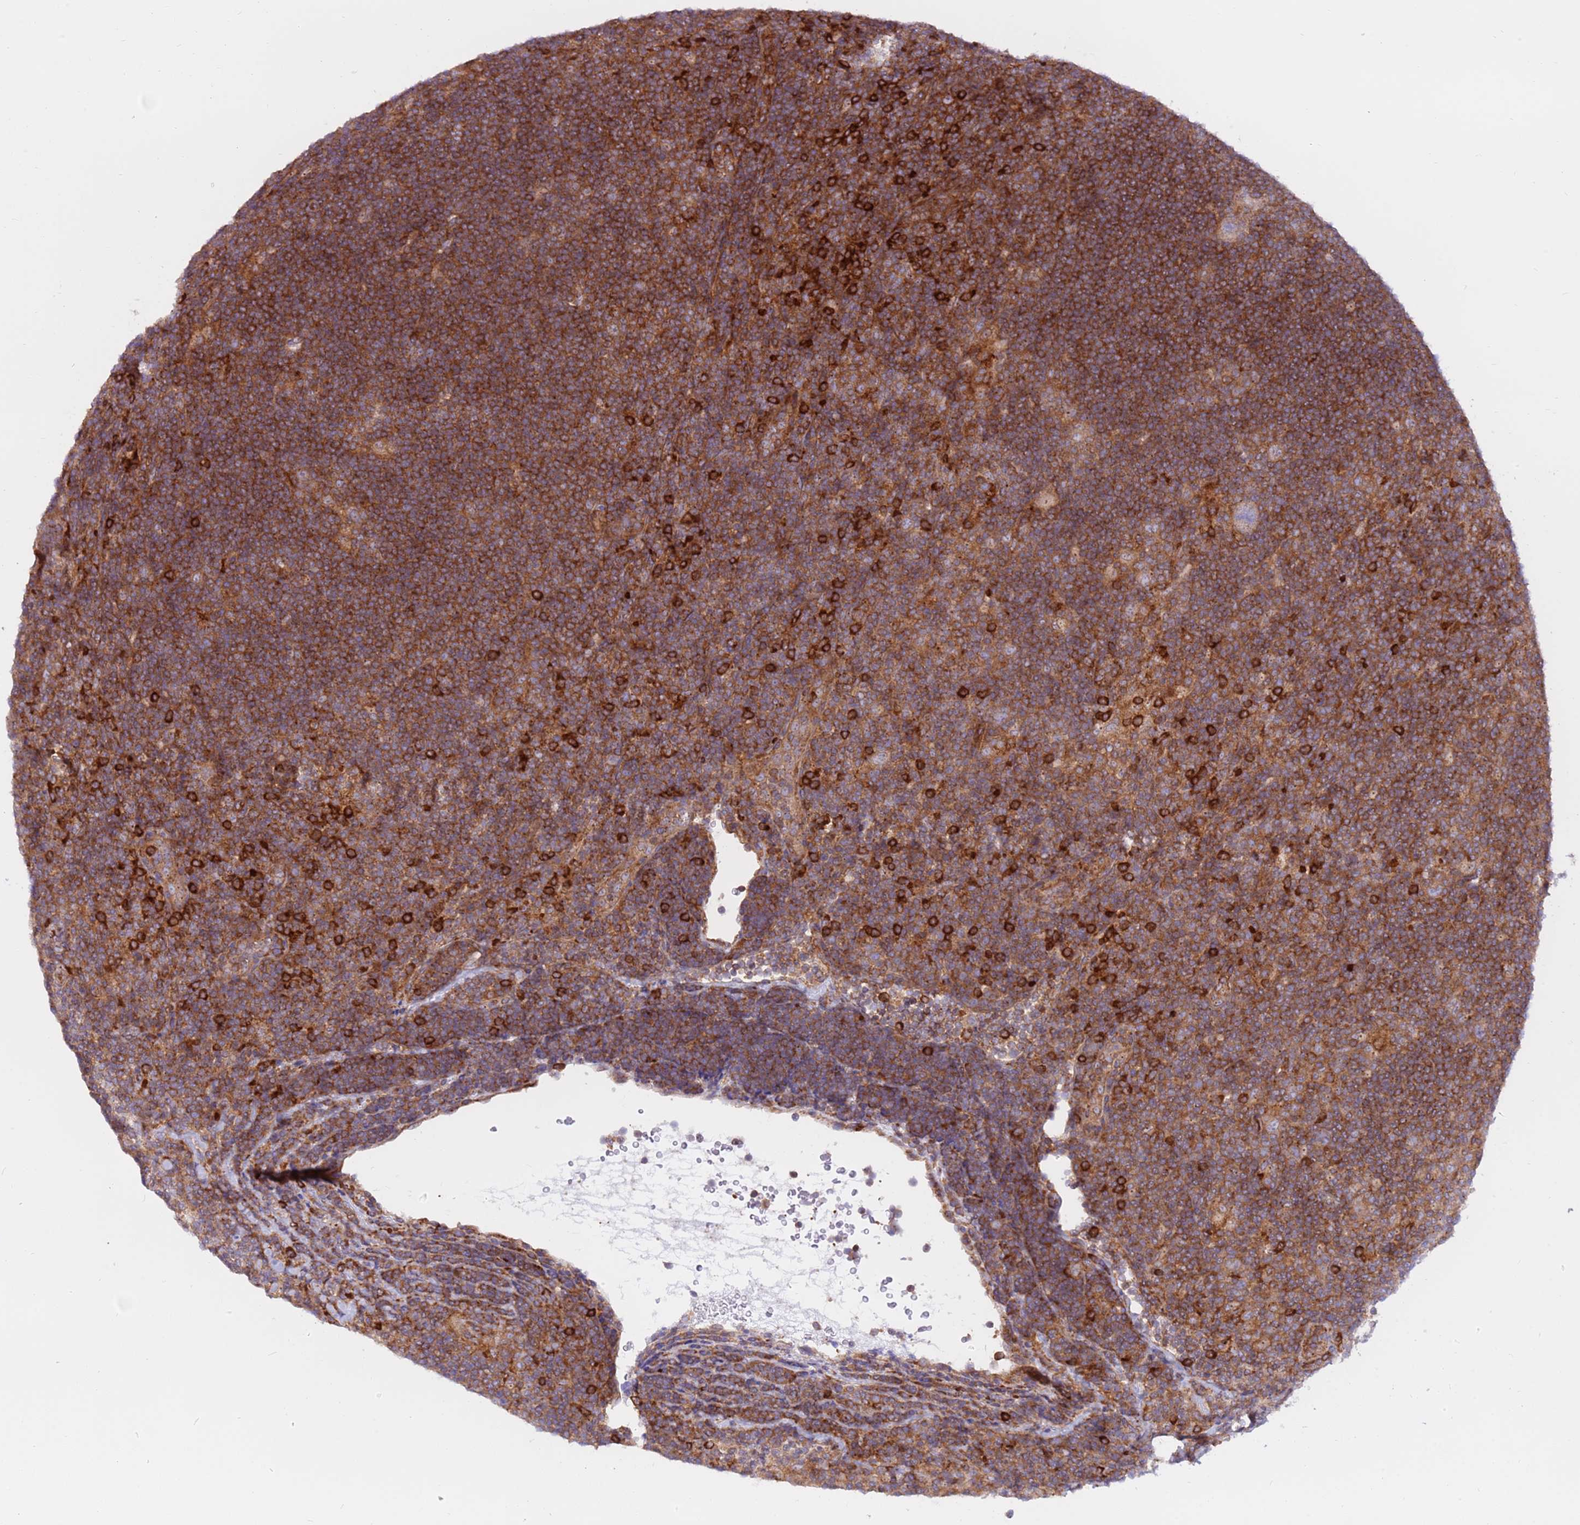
{"staining": {"intensity": "moderate", "quantity": ">75%", "location": "cytoplasmic/membranous"}, "tissue": "lymphoma", "cell_type": "Tumor cells", "image_type": "cancer", "snomed": [{"axis": "morphology", "description": "Hodgkin's disease, NOS"}, {"axis": "topography", "description": "Lymph node"}], "caption": "Immunohistochemistry (IHC) micrograph of Hodgkin's disease stained for a protein (brown), which exhibits medium levels of moderate cytoplasmic/membranous expression in about >75% of tumor cells.", "gene": "DDX19B", "patient": {"sex": "female", "age": 57}}